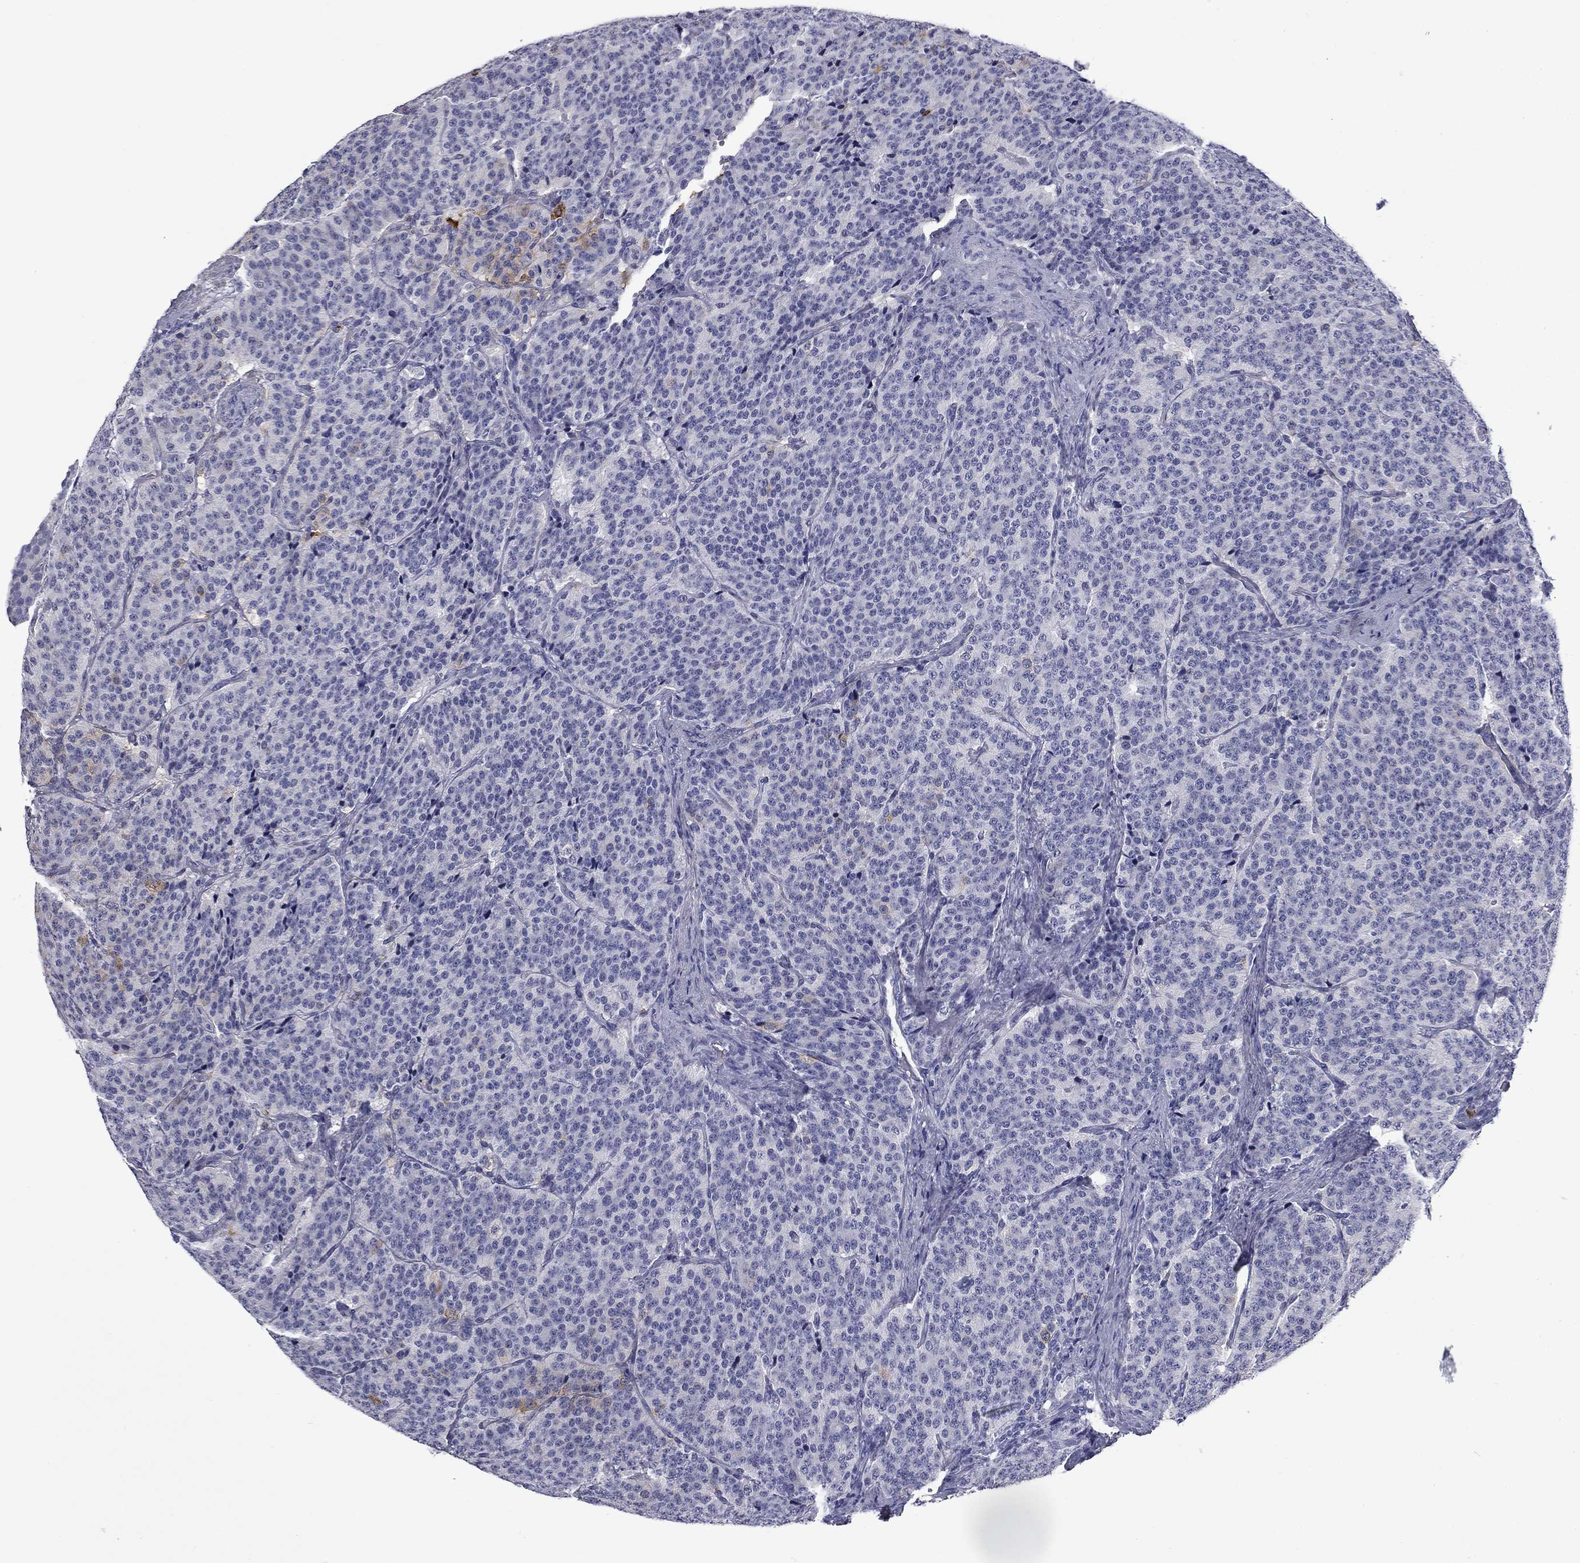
{"staining": {"intensity": "negative", "quantity": "none", "location": "none"}, "tissue": "carcinoid", "cell_type": "Tumor cells", "image_type": "cancer", "snomed": [{"axis": "morphology", "description": "Carcinoid, malignant, NOS"}, {"axis": "topography", "description": "Small intestine"}], "caption": "The IHC micrograph has no significant positivity in tumor cells of malignant carcinoid tissue.", "gene": "BCL2L14", "patient": {"sex": "female", "age": 58}}